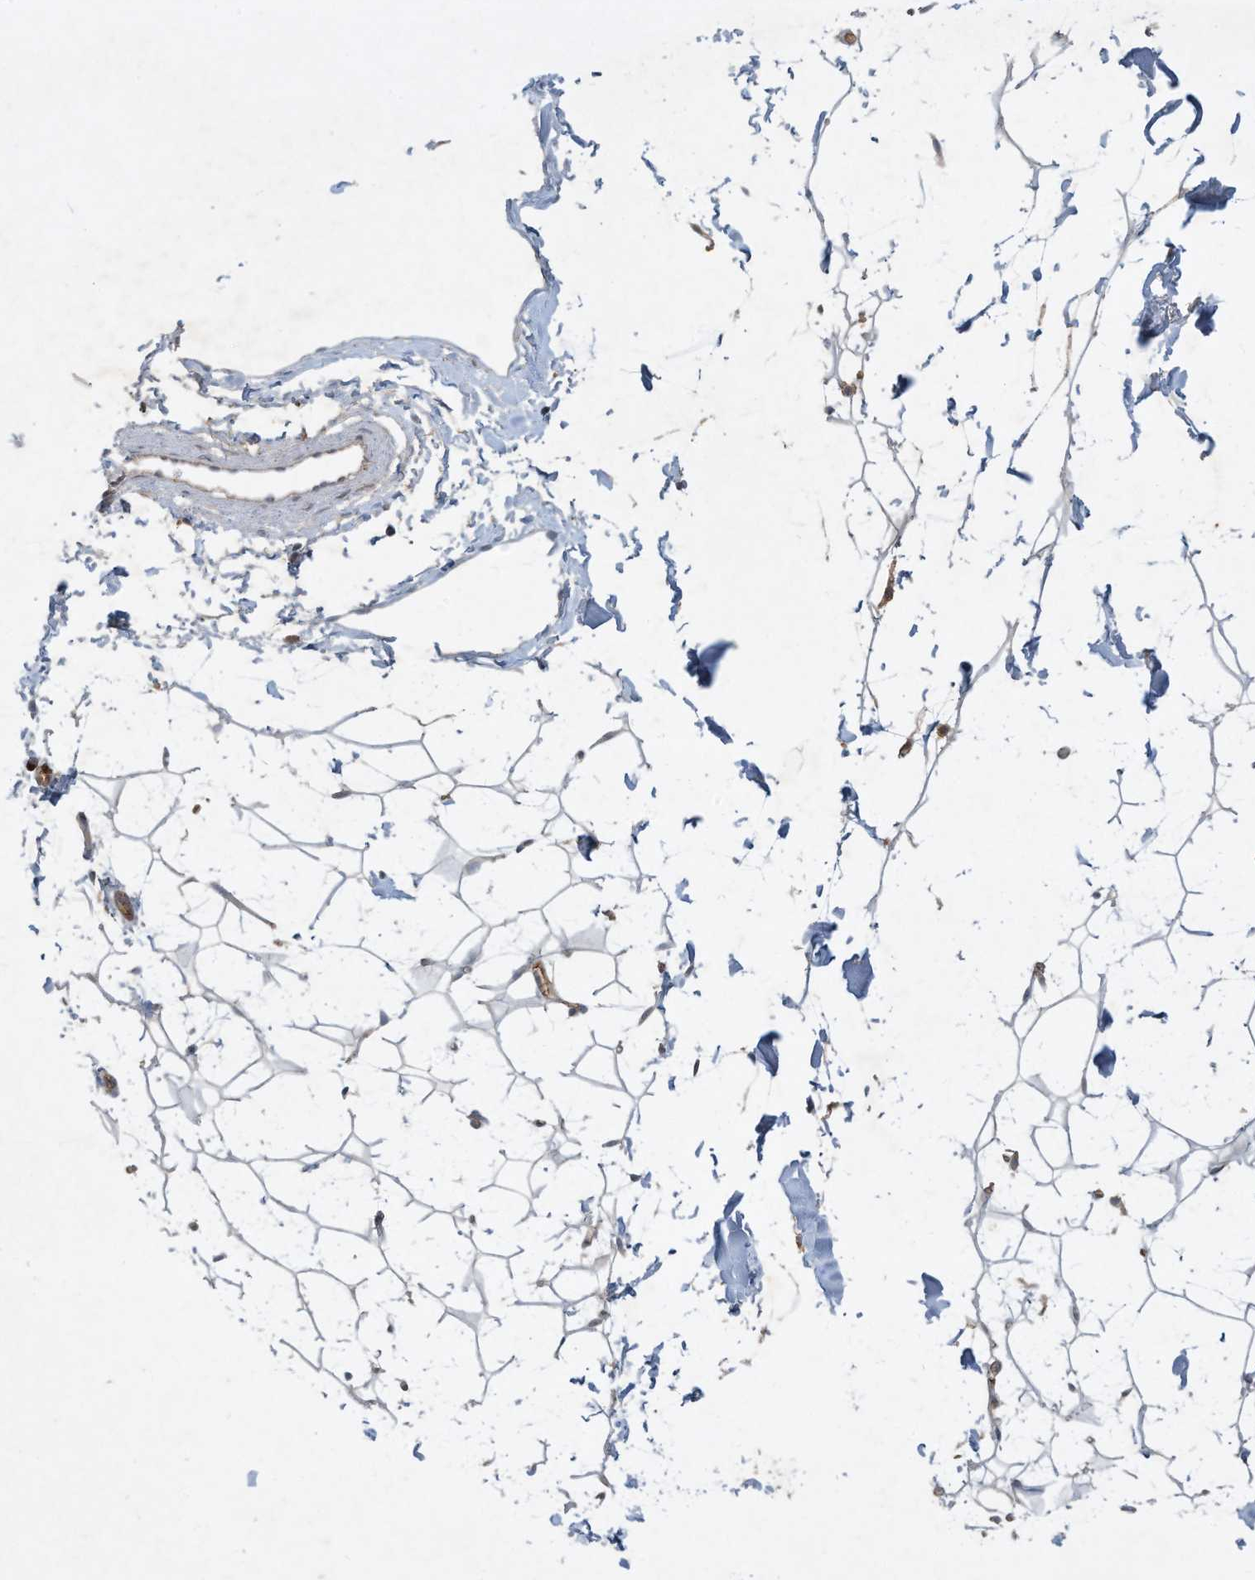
{"staining": {"intensity": "weak", "quantity": ">75%", "location": "cytoplasmic/membranous"}, "tissue": "adipose tissue", "cell_type": "Adipocytes", "image_type": "normal", "snomed": [{"axis": "morphology", "description": "Normal tissue, NOS"}, {"axis": "topography", "description": "Breast"}], "caption": "Adipose tissue stained with DAB IHC displays low levels of weak cytoplasmic/membranous expression in approximately >75% of adipocytes. (Stains: DAB in brown, nuclei in blue, Microscopy: brightfield microscopy at high magnification).", "gene": "FETUB", "patient": {"sex": "female", "age": 23}}